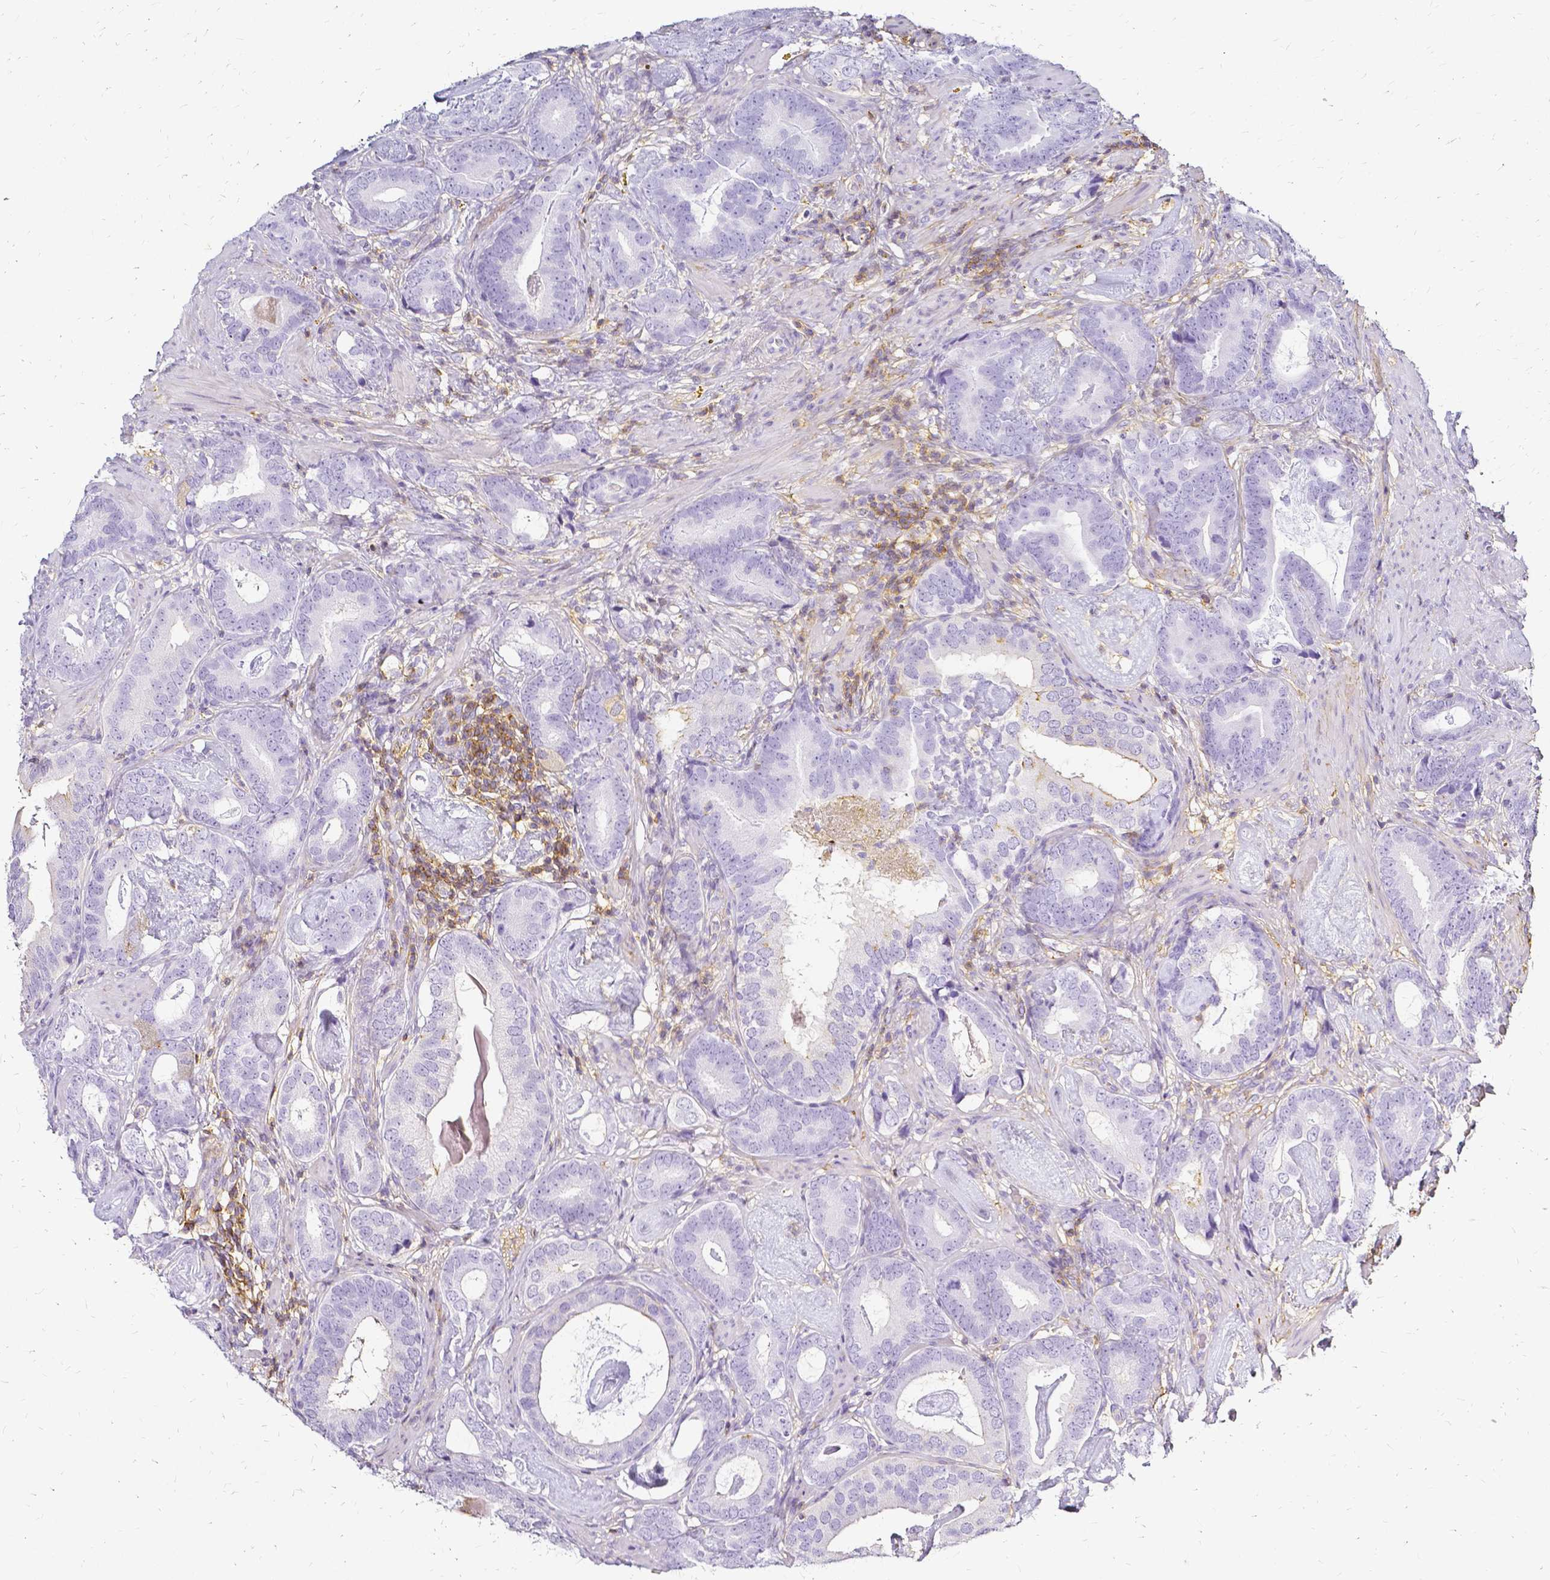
{"staining": {"intensity": "negative", "quantity": "none", "location": "none"}, "tissue": "prostate cancer", "cell_type": "Tumor cells", "image_type": "cancer", "snomed": [{"axis": "morphology", "description": "Adenocarcinoma, Low grade"}, {"axis": "topography", "description": "Prostate and seminal vesicle, NOS"}], "caption": "Immunohistochemistry histopathology image of neoplastic tissue: human adenocarcinoma (low-grade) (prostate) stained with DAB exhibits no significant protein positivity in tumor cells. (DAB IHC, high magnification).", "gene": "HSPA12A", "patient": {"sex": "male", "age": 71}}